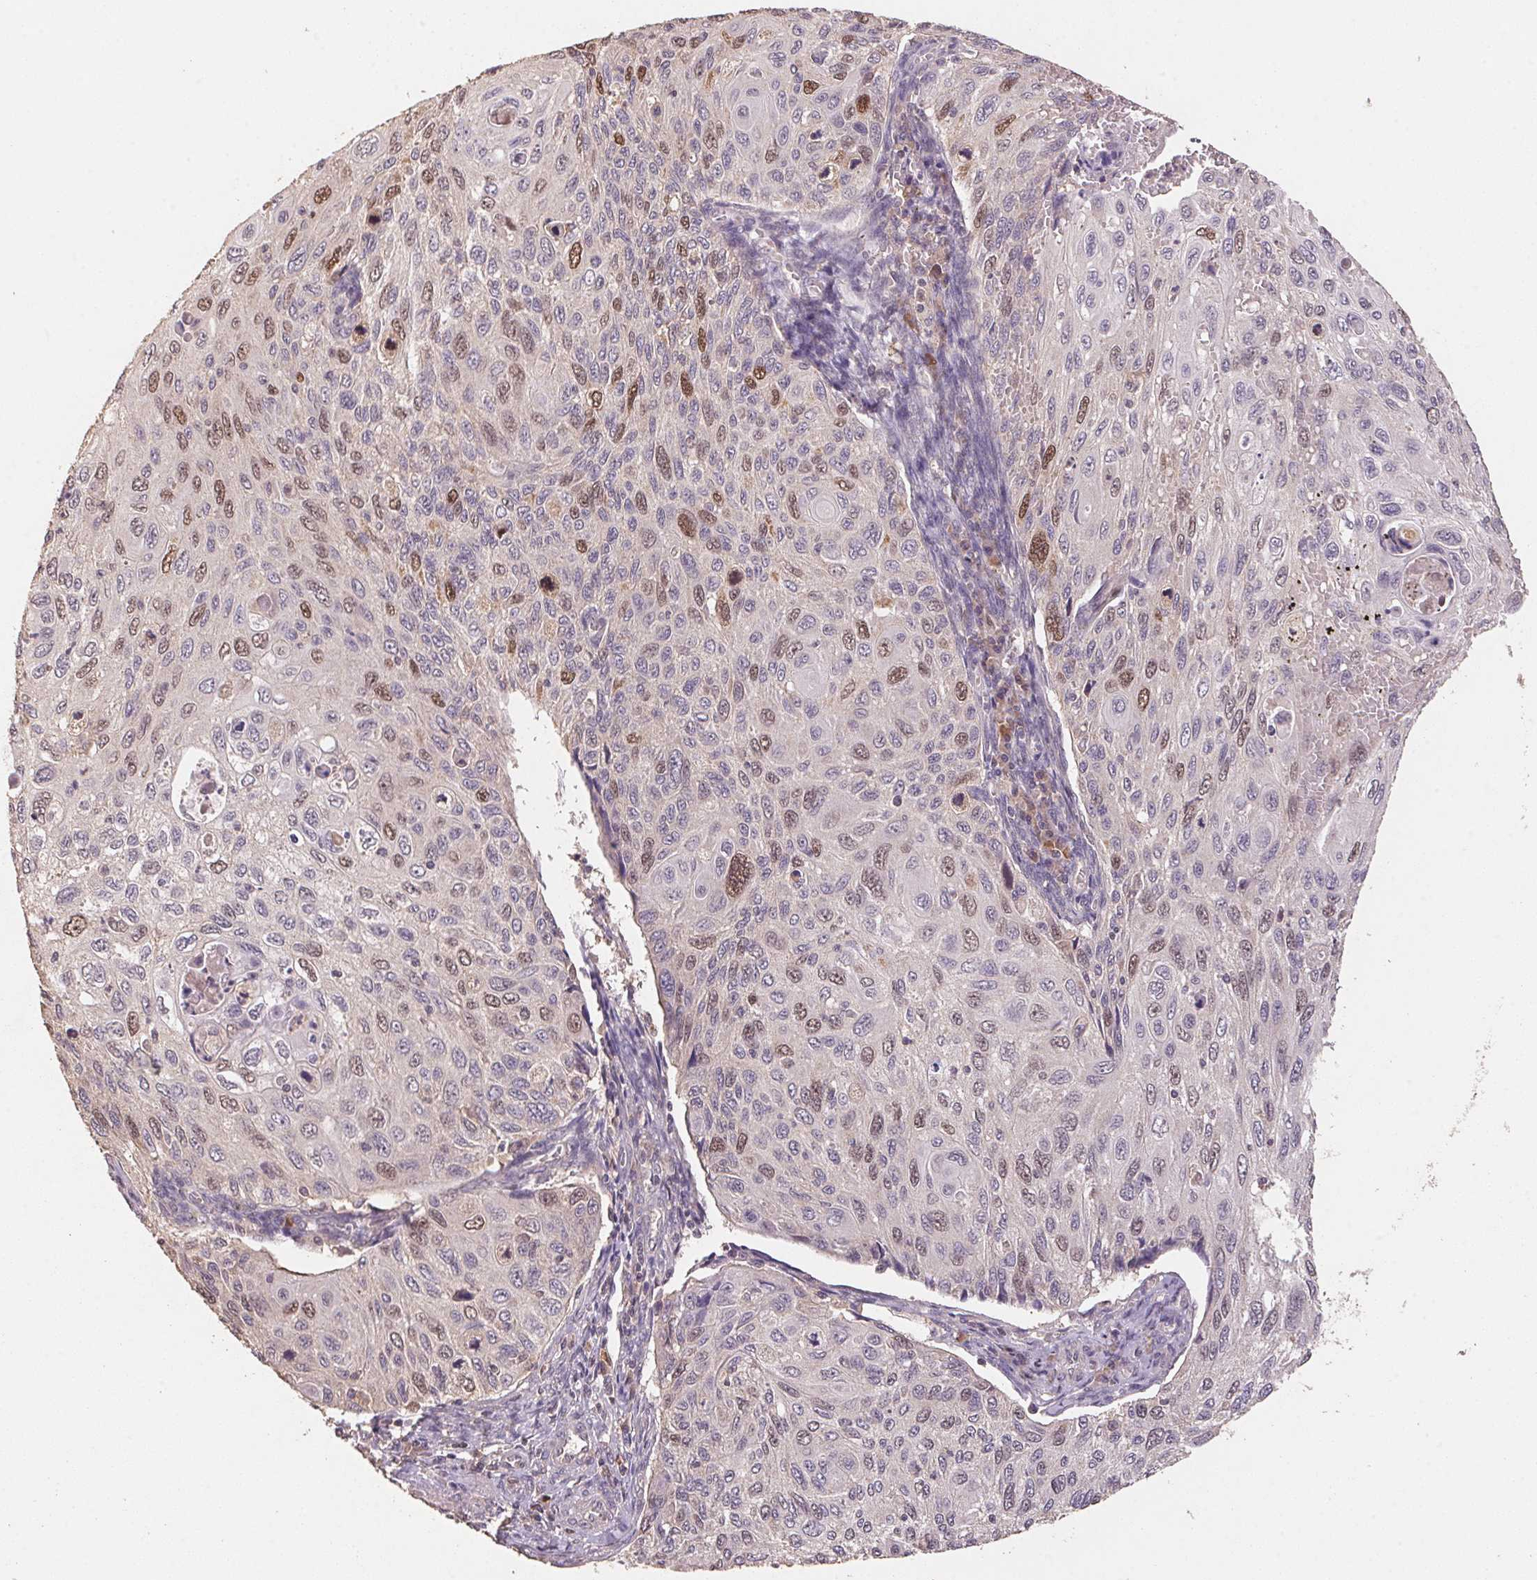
{"staining": {"intensity": "strong", "quantity": "<25%", "location": "nuclear"}, "tissue": "cervical cancer", "cell_type": "Tumor cells", "image_type": "cancer", "snomed": [{"axis": "morphology", "description": "Squamous cell carcinoma, NOS"}, {"axis": "topography", "description": "Cervix"}], "caption": "DAB immunohistochemical staining of human cervical cancer demonstrates strong nuclear protein staining in approximately <25% of tumor cells.", "gene": "CENPF", "patient": {"sex": "female", "age": 70}}